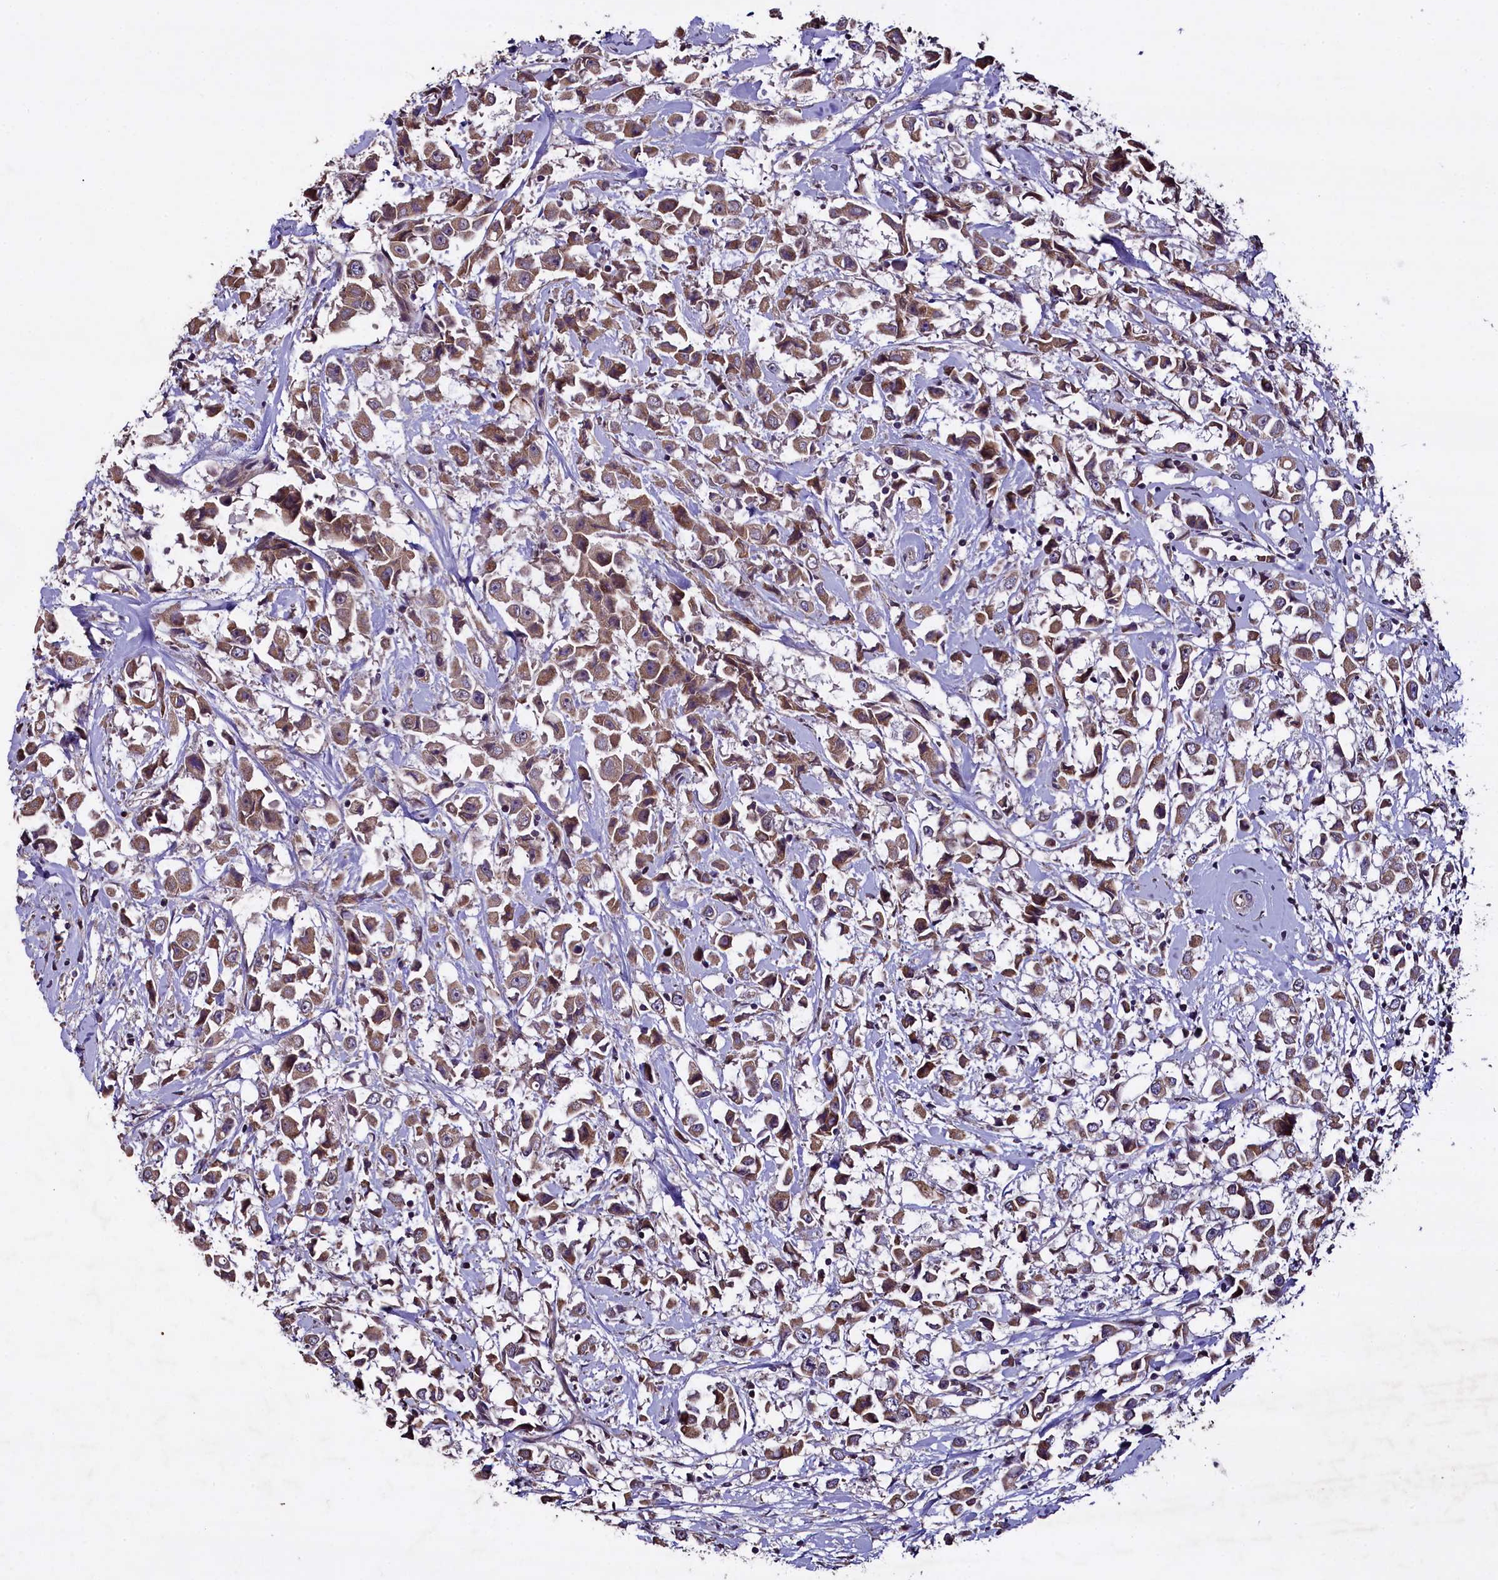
{"staining": {"intensity": "moderate", "quantity": ">75%", "location": "cytoplasmic/membranous"}, "tissue": "breast cancer", "cell_type": "Tumor cells", "image_type": "cancer", "snomed": [{"axis": "morphology", "description": "Duct carcinoma"}, {"axis": "topography", "description": "Breast"}], "caption": "Breast cancer stained for a protein exhibits moderate cytoplasmic/membranous positivity in tumor cells.", "gene": "COQ9", "patient": {"sex": "female", "age": 61}}